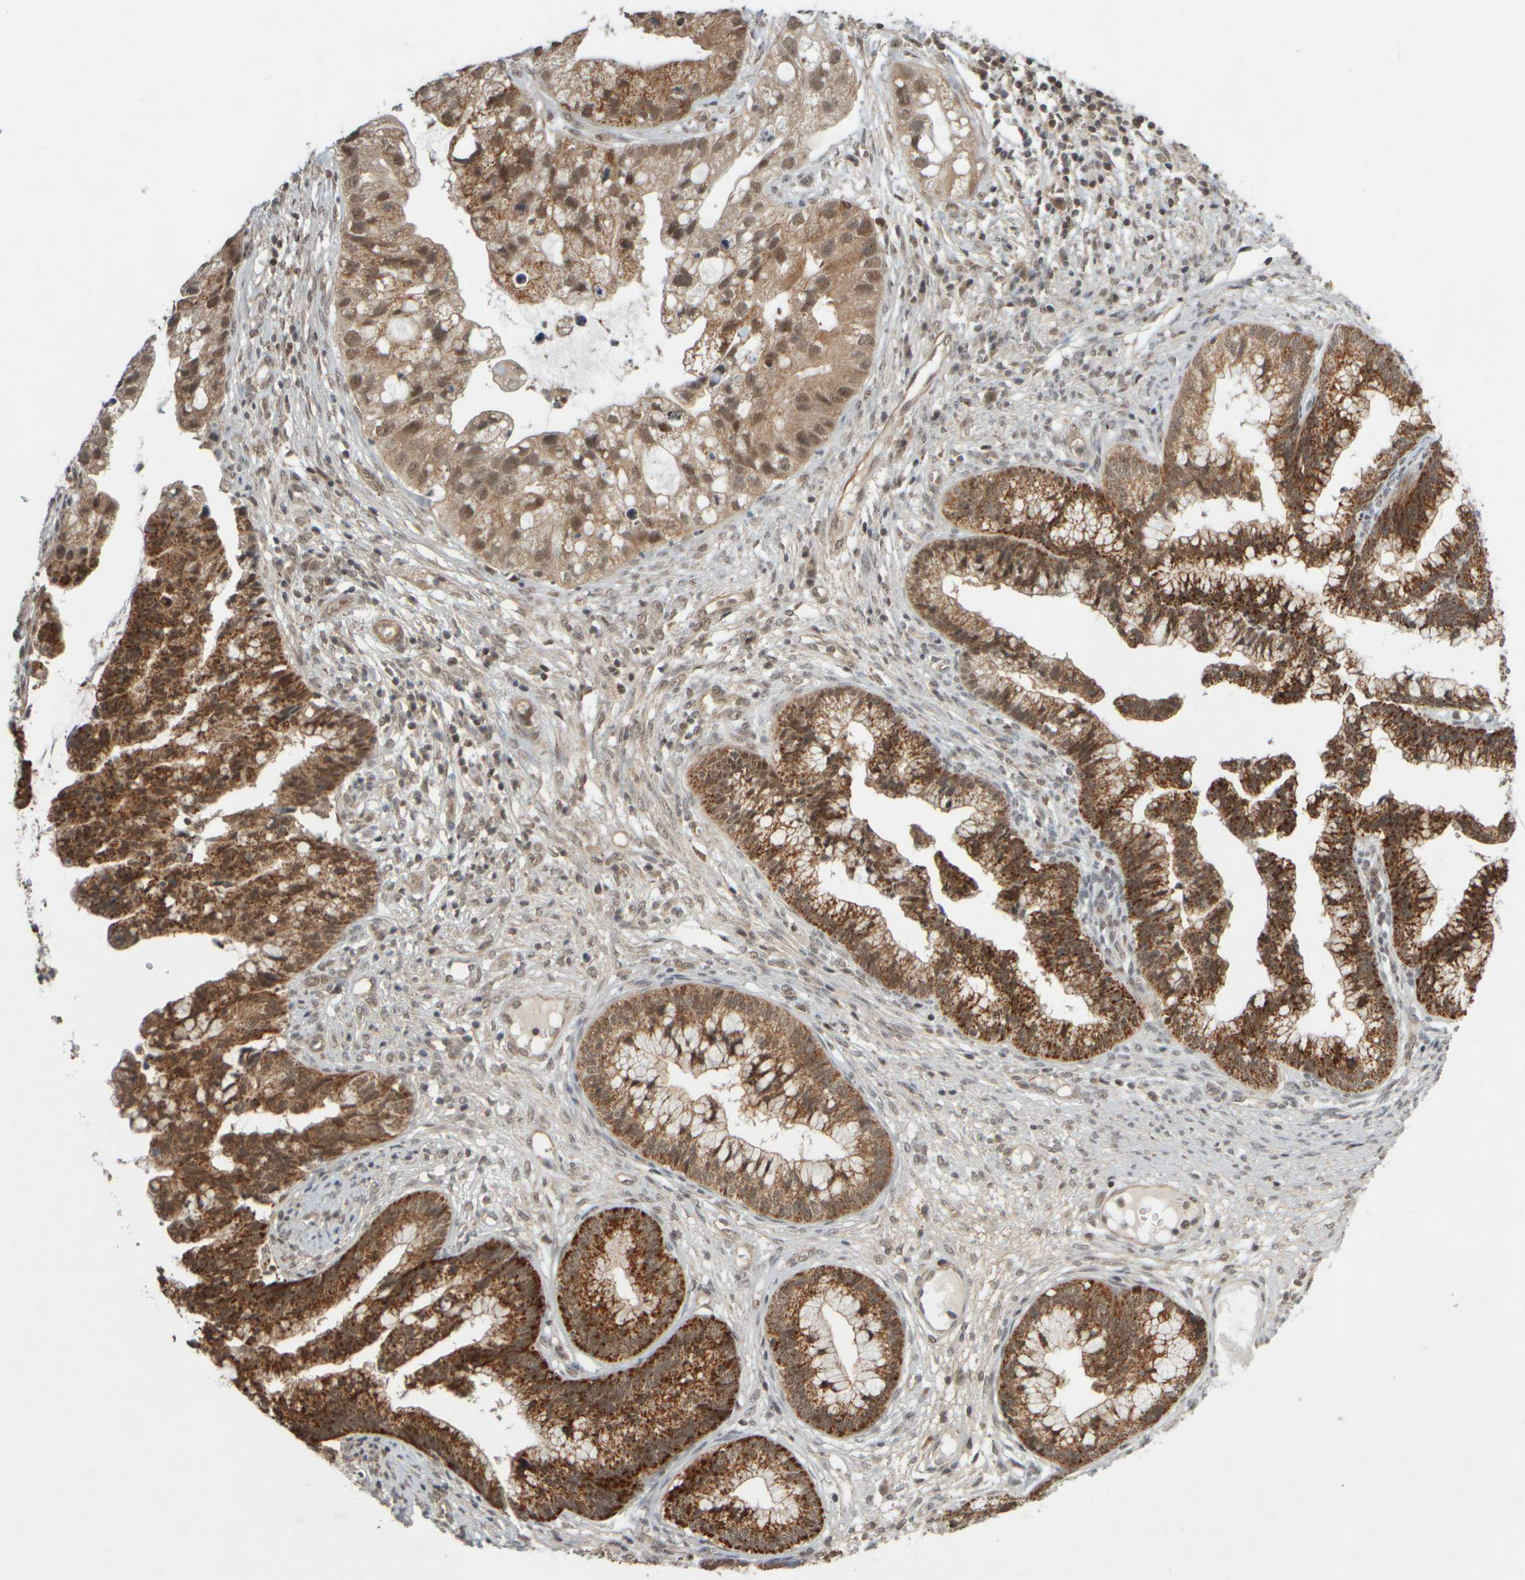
{"staining": {"intensity": "strong", "quantity": ">75%", "location": "cytoplasmic/membranous"}, "tissue": "cervical cancer", "cell_type": "Tumor cells", "image_type": "cancer", "snomed": [{"axis": "morphology", "description": "Adenocarcinoma, NOS"}, {"axis": "topography", "description": "Cervix"}], "caption": "Strong cytoplasmic/membranous positivity for a protein is seen in approximately >75% of tumor cells of cervical cancer (adenocarcinoma) using immunohistochemistry.", "gene": "SYNRG", "patient": {"sex": "female", "age": 44}}